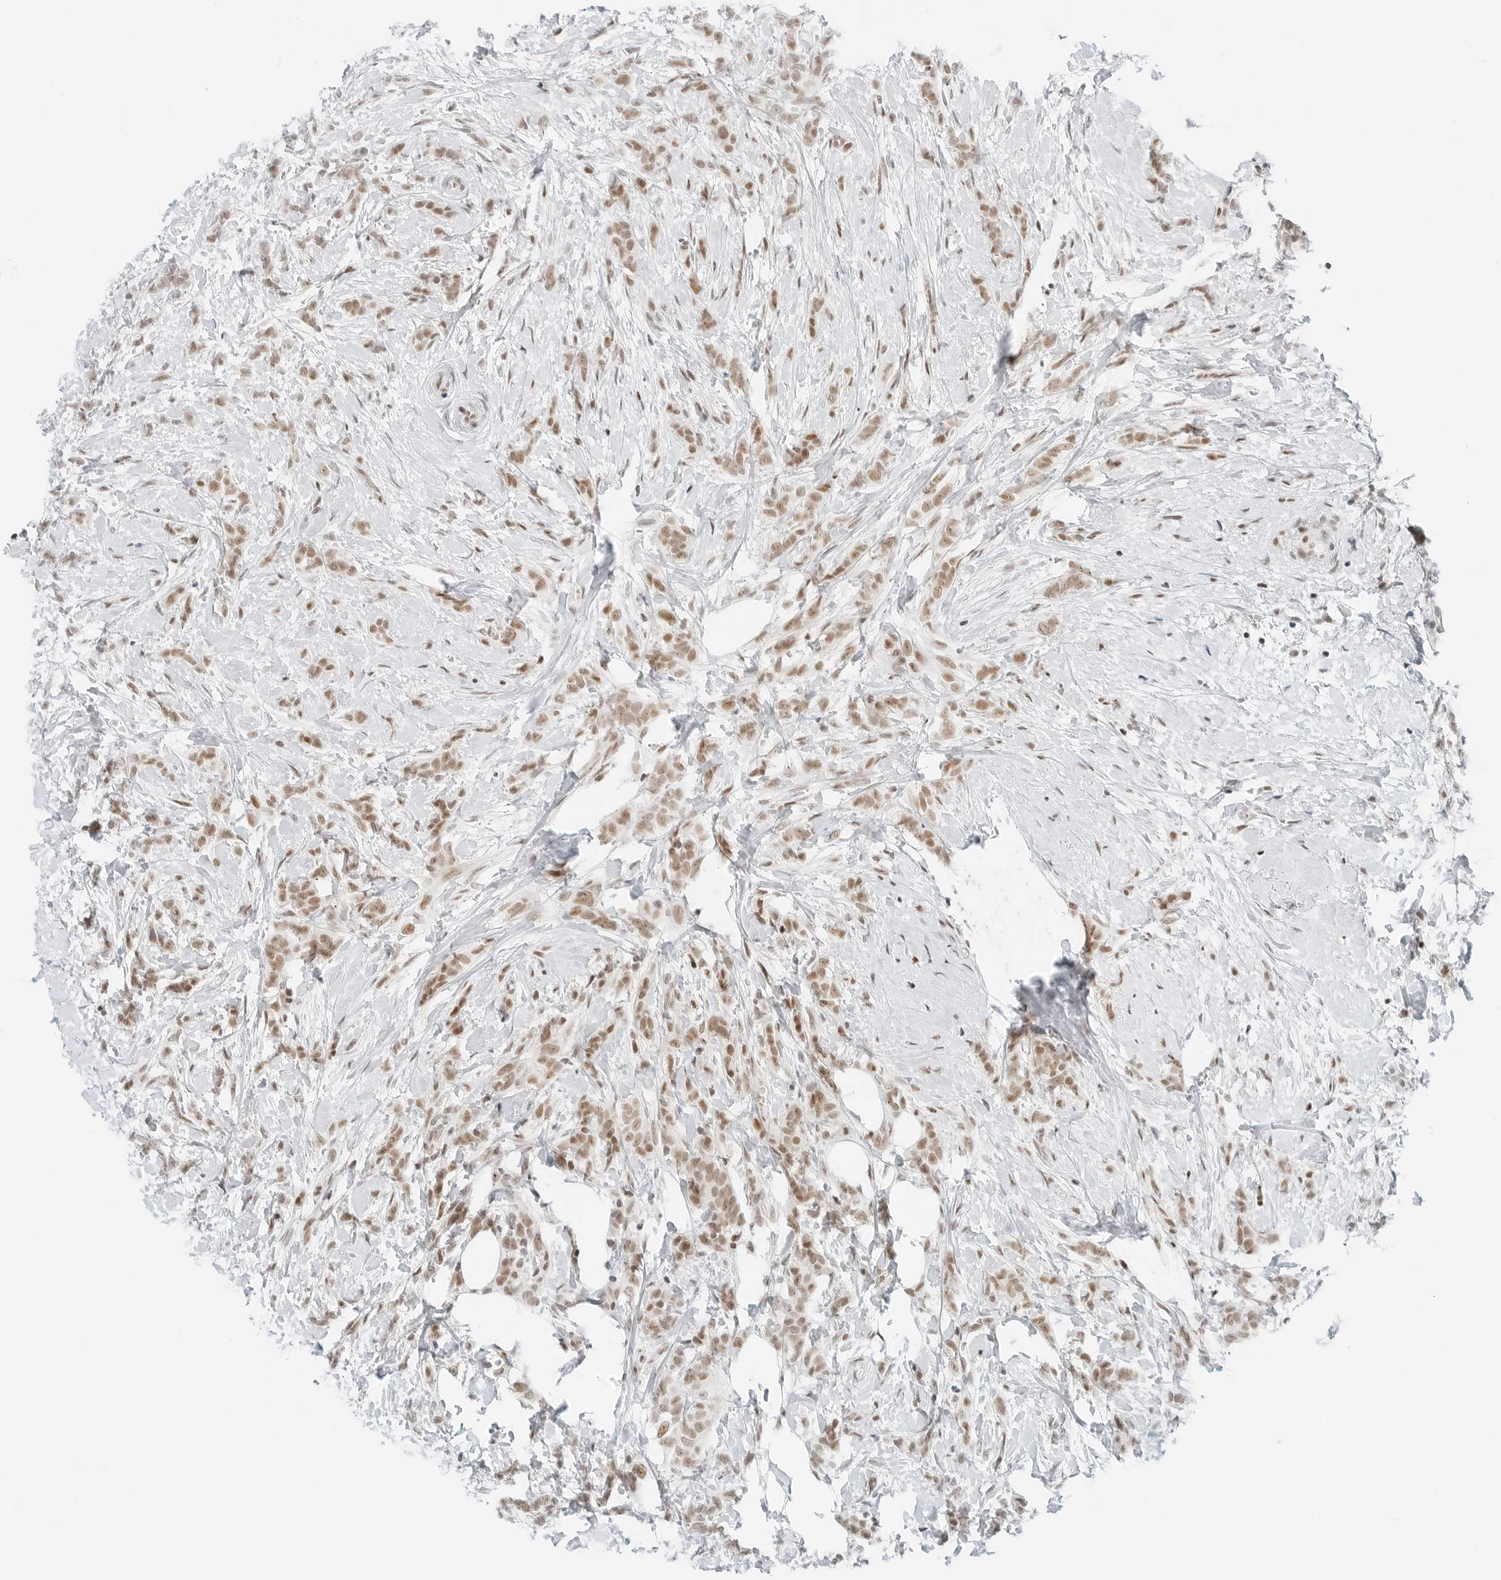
{"staining": {"intensity": "moderate", "quantity": ">75%", "location": "nuclear"}, "tissue": "breast cancer", "cell_type": "Tumor cells", "image_type": "cancer", "snomed": [{"axis": "morphology", "description": "Lobular carcinoma, in situ"}, {"axis": "morphology", "description": "Lobular carcinoma"}, {"axis": "topography", "description": "Breast"}], "caption": "Tumor cells show moderate nuclear expression in approximately >75% of cells in breast lobular carcinoma.", "gene": "CRTC2", "patient": {"sex": "female", "age": 41}}